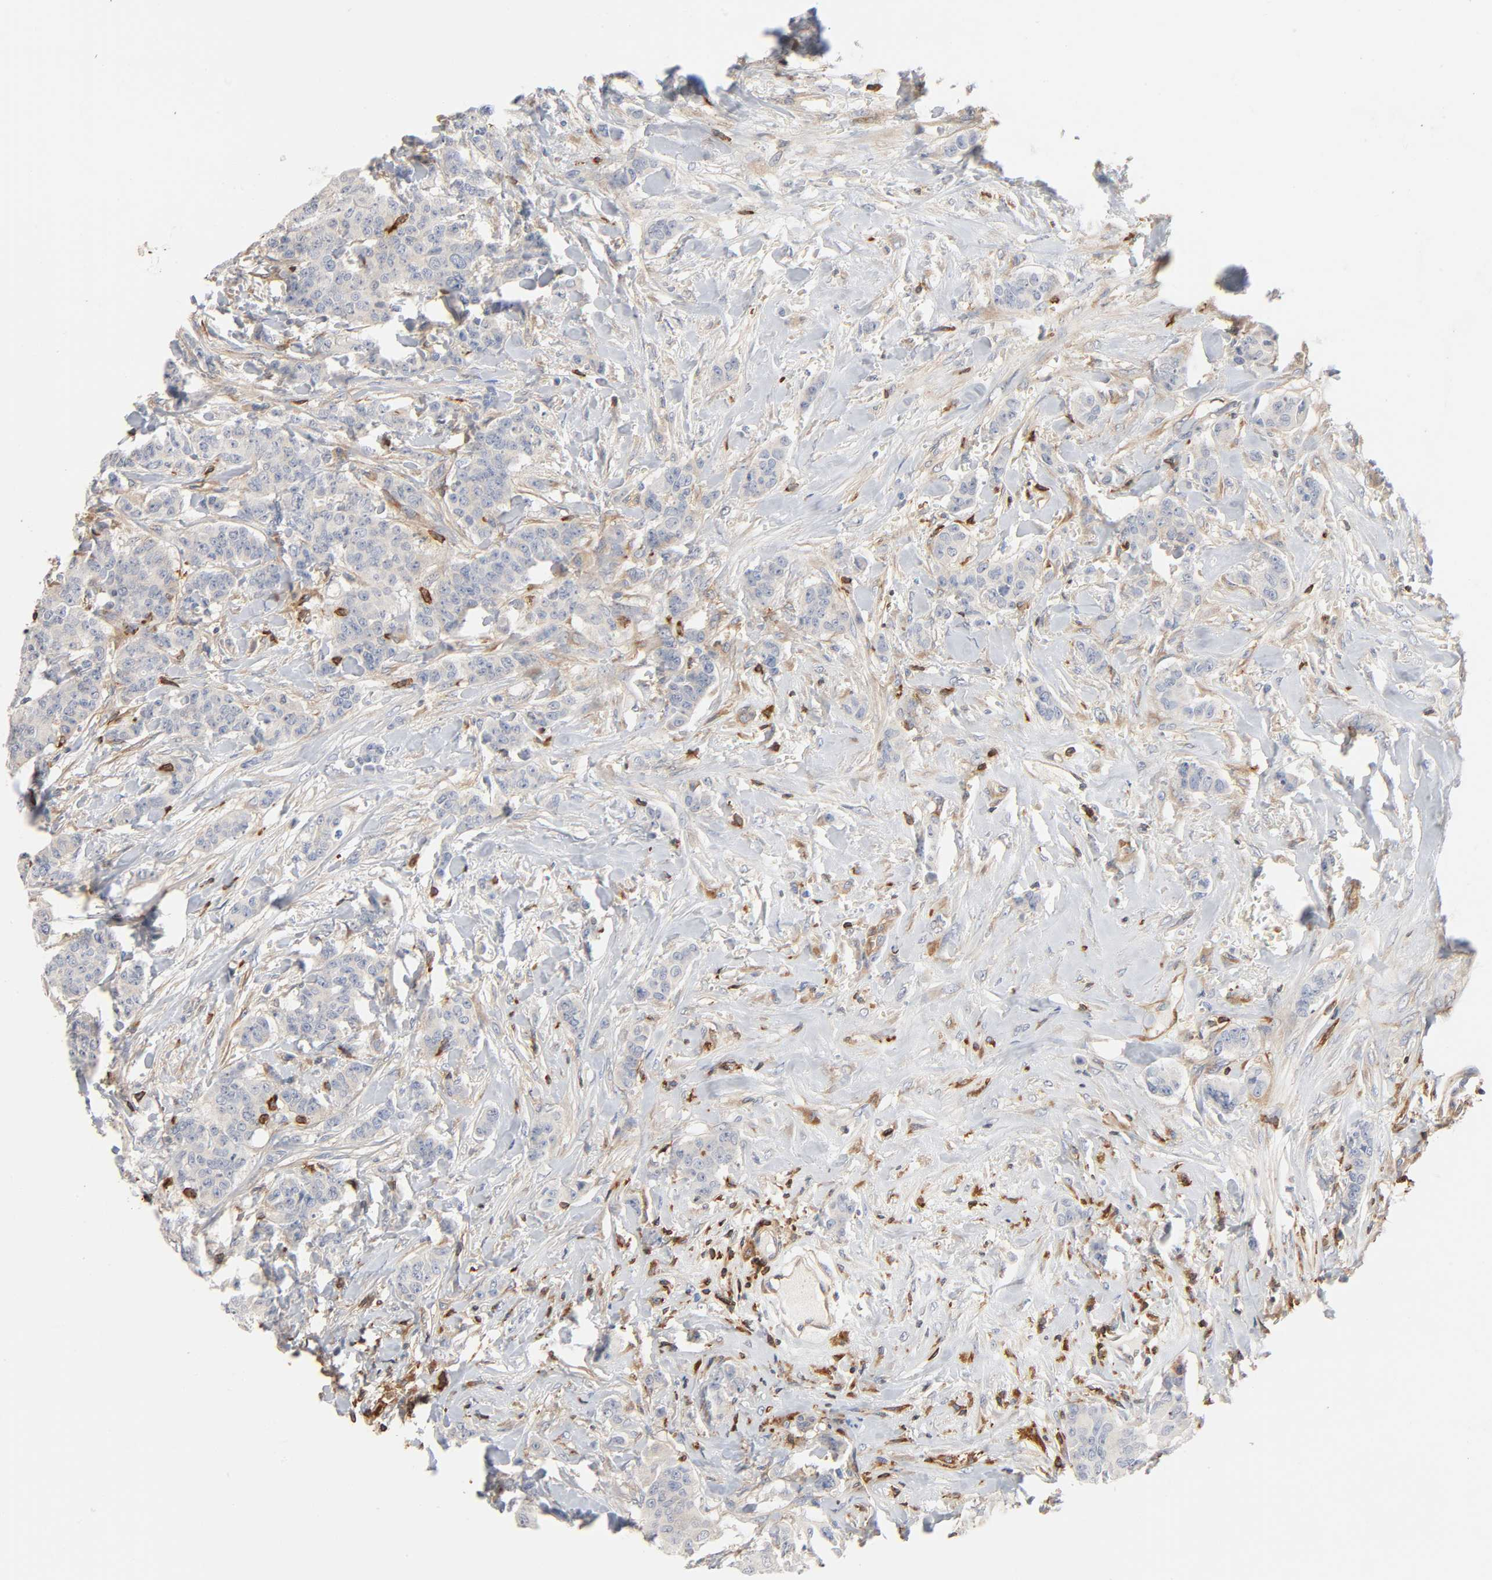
{"staining": {"intensity": "weak", "quantity": ">75%", "location": "cytoplasmic/membranous"}, "tissue": "breast cancer", "cell_type": "Tumor cells", "image_type": "cancer", "snomed": [{"axis": "morphology", "description": "Duct carcinoma"}, {"axis": "topography", "description": "Breast"}], "caption": "This is an image of IHC staining of breast cancer, which shows weak expression in the cytoplasmic/membranous of tumor cells.", "gene": "BIN1", "patient": {"sex": "female", "age": 40}}